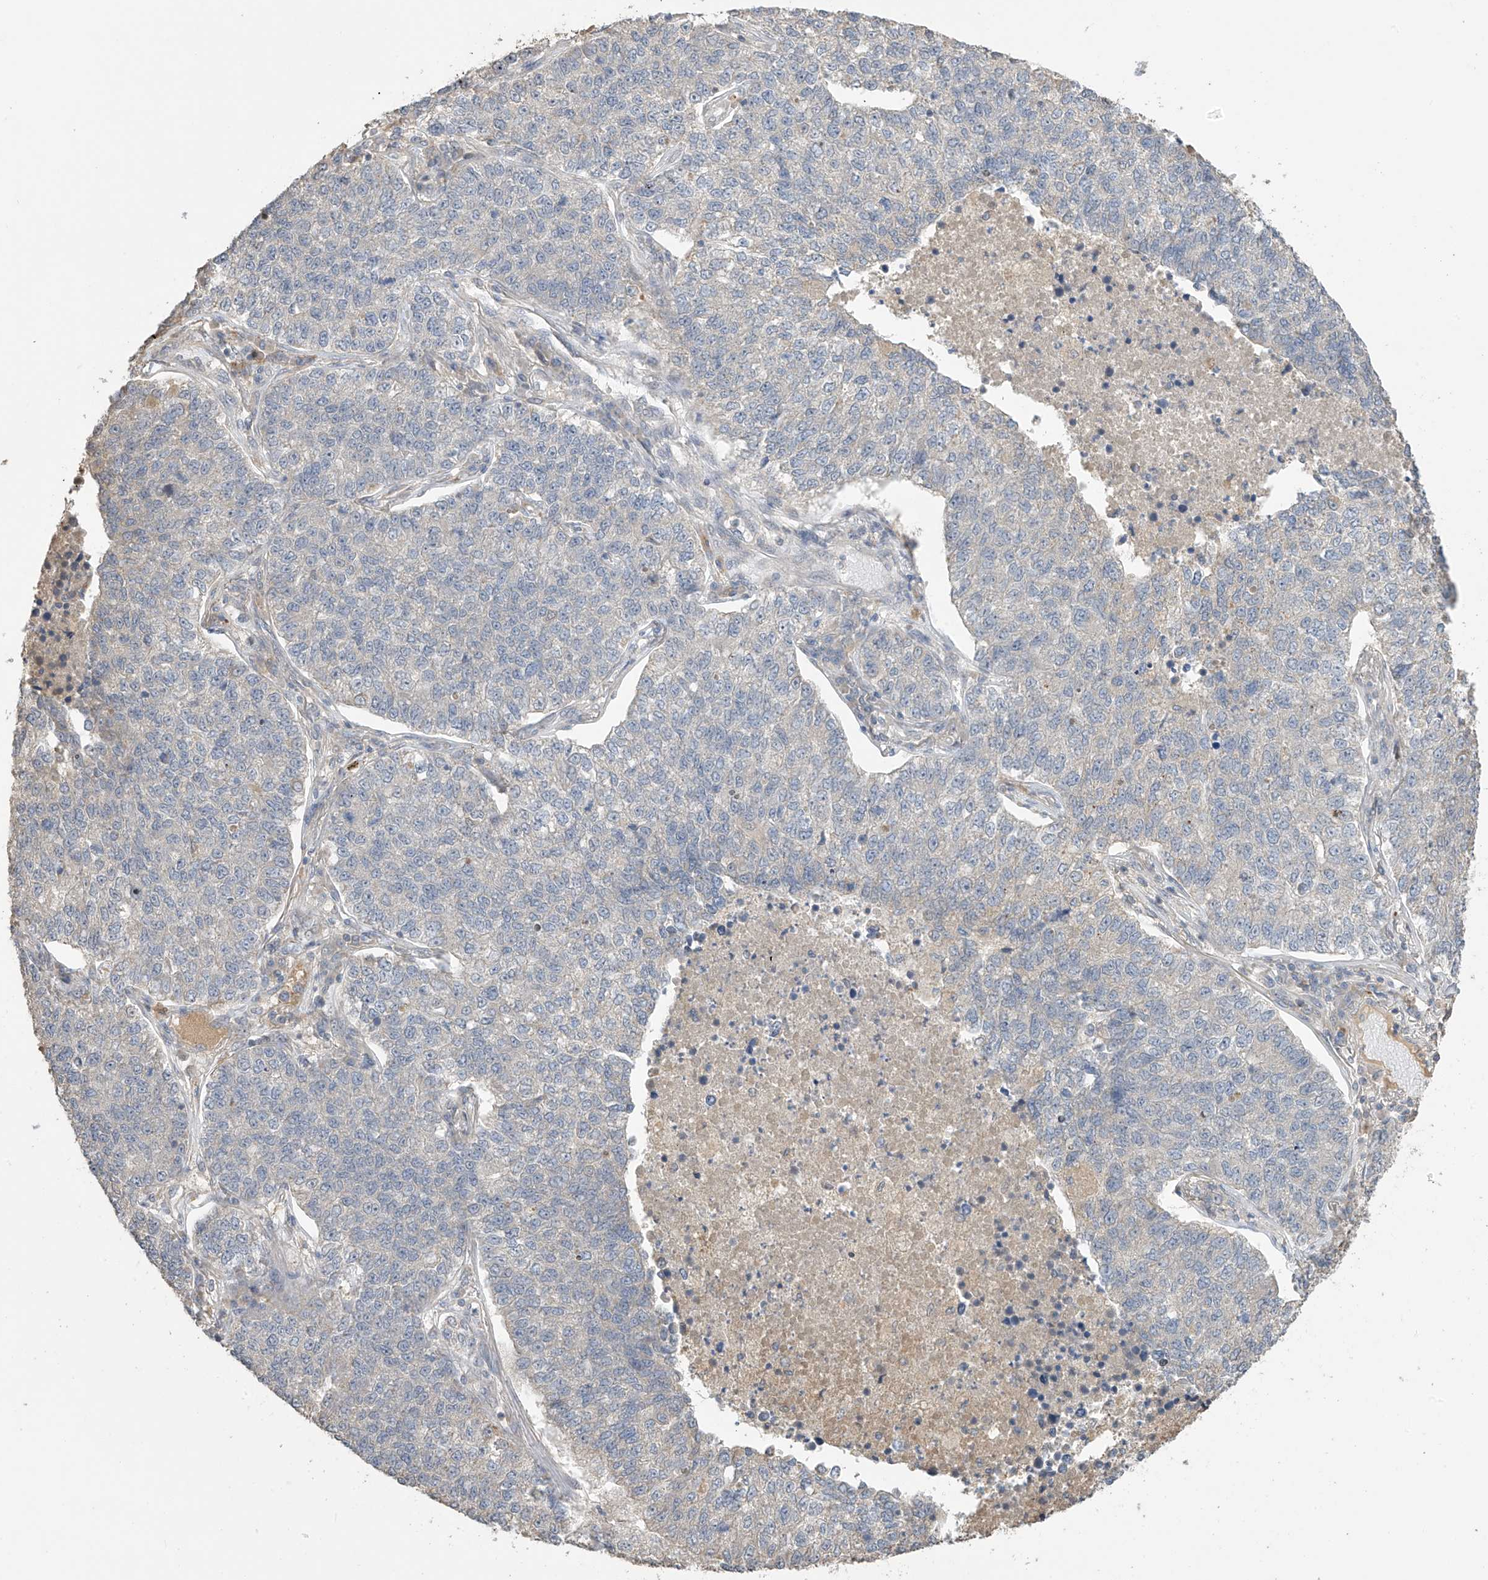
{"staining": {"intensity": "negative", "quantity": "none", "location": "none"}, "tissue": "lung cancer", "cell_type": "Tumor cells", "image_type": "cancer", "snomed": [{"axis": "morphology", "description": "Adenocarcinoma, NOS"}, {"axis": "topography", "description": "Lung"}], "caption": "A photomicrograph of human lung adenocarcinoma is negative for staining in tumor cells.", "gene": "SLFN14", "patient": {"sex": "male", "age": 49}}